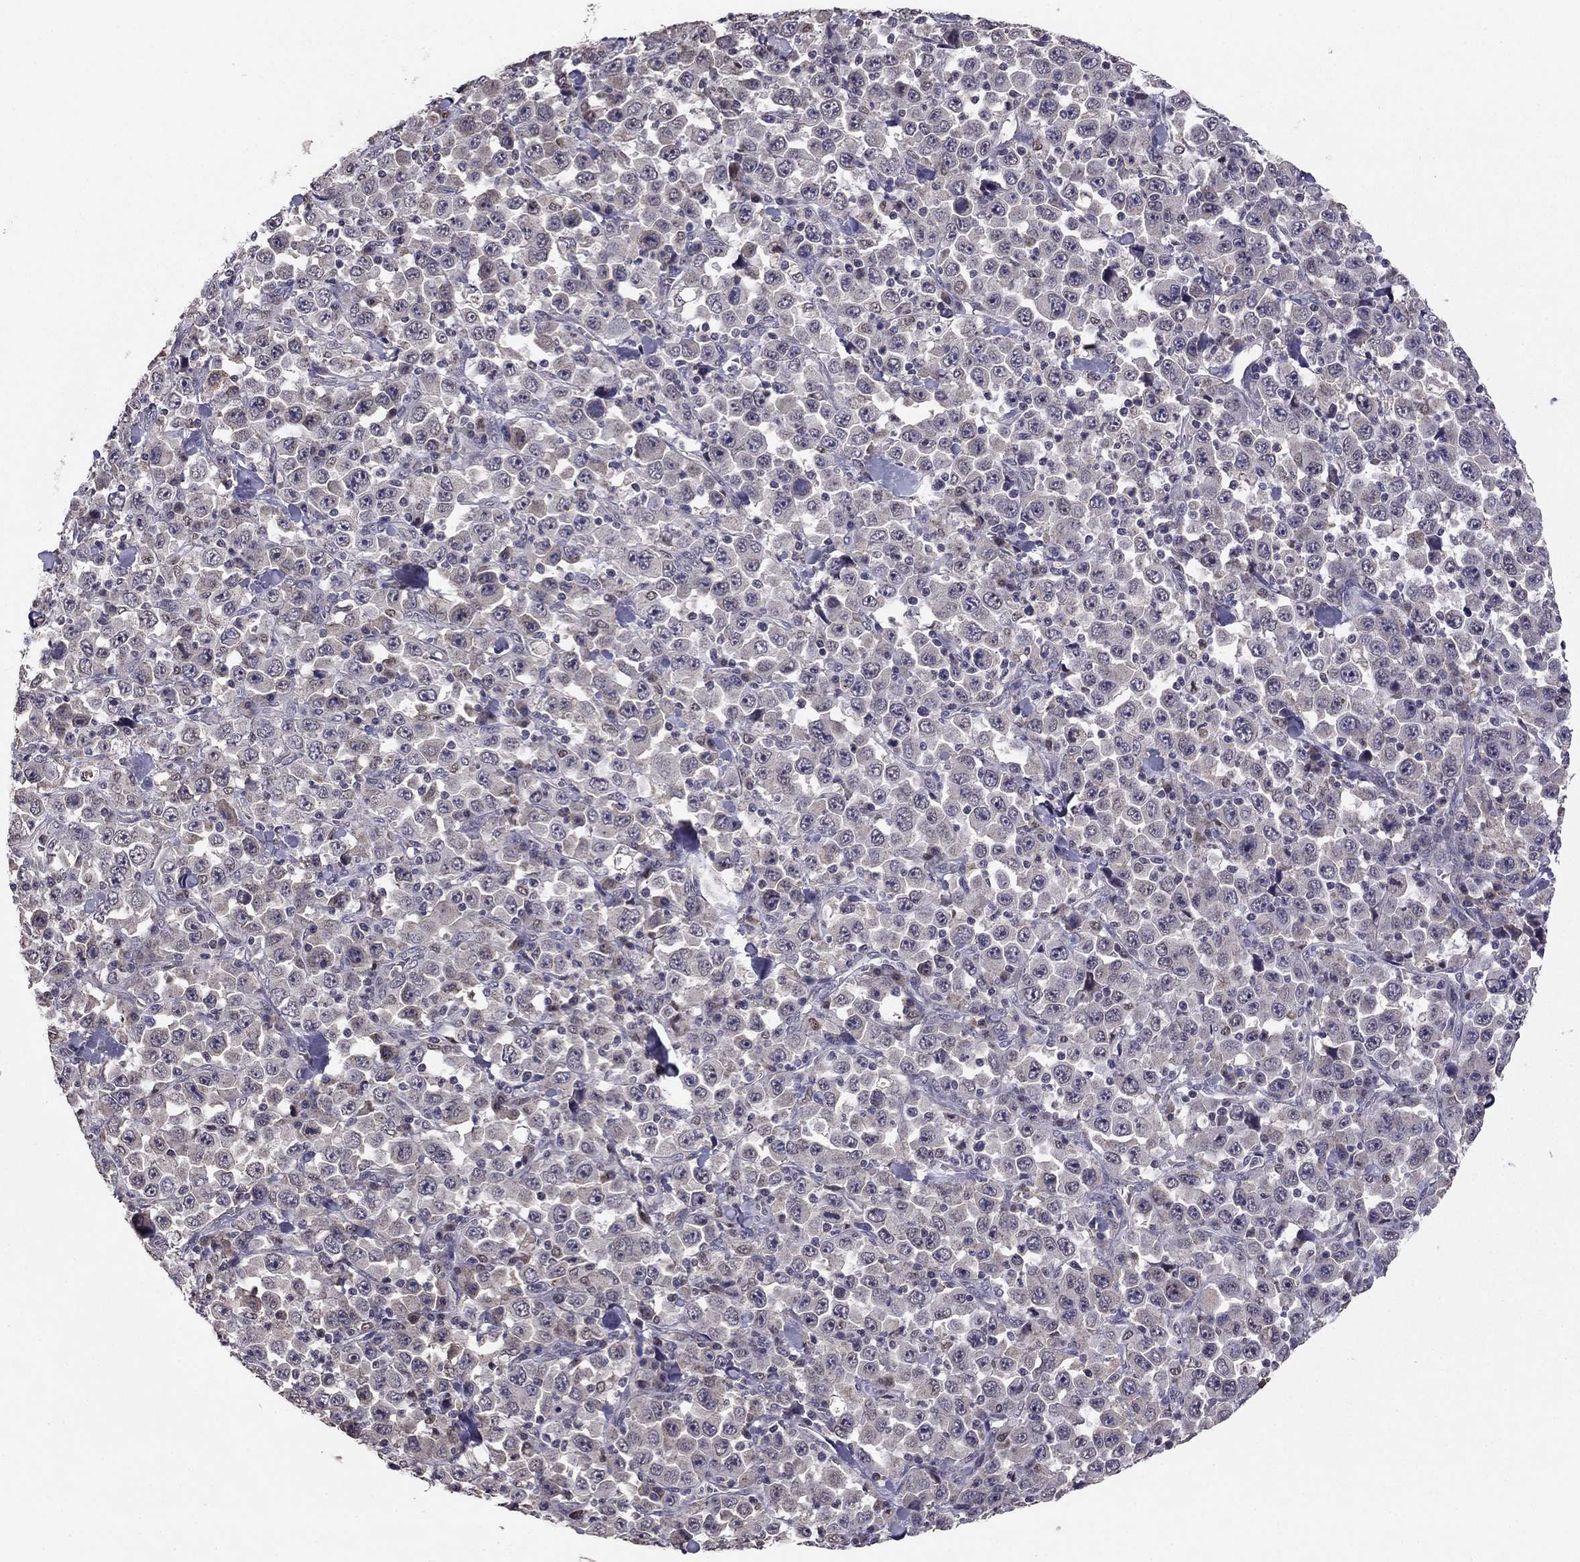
{"staining": {"intensity": "negative", "quantity": "none", "location": "none"}, "tissue": "stomach cancer", "cell_type": "Tumor cells", "image_type": "cancer", "snomed": [{"axis": "morphology", "description": "Normal tissue, NOS"}, {"axis": "morphology", "description": "Adenocarcinoma, NOS"}, {"axis": "topography", "description": "Stomach, upper"}, {"axis": "topography", "description": "Stomach"}], "caption": "Protein analysis of stomach cancer (adenocarcinoma) reveals no significant positivity in tumor cells.", "gene": "HCN1", "patient": {"sex": "male", "age": 59}}